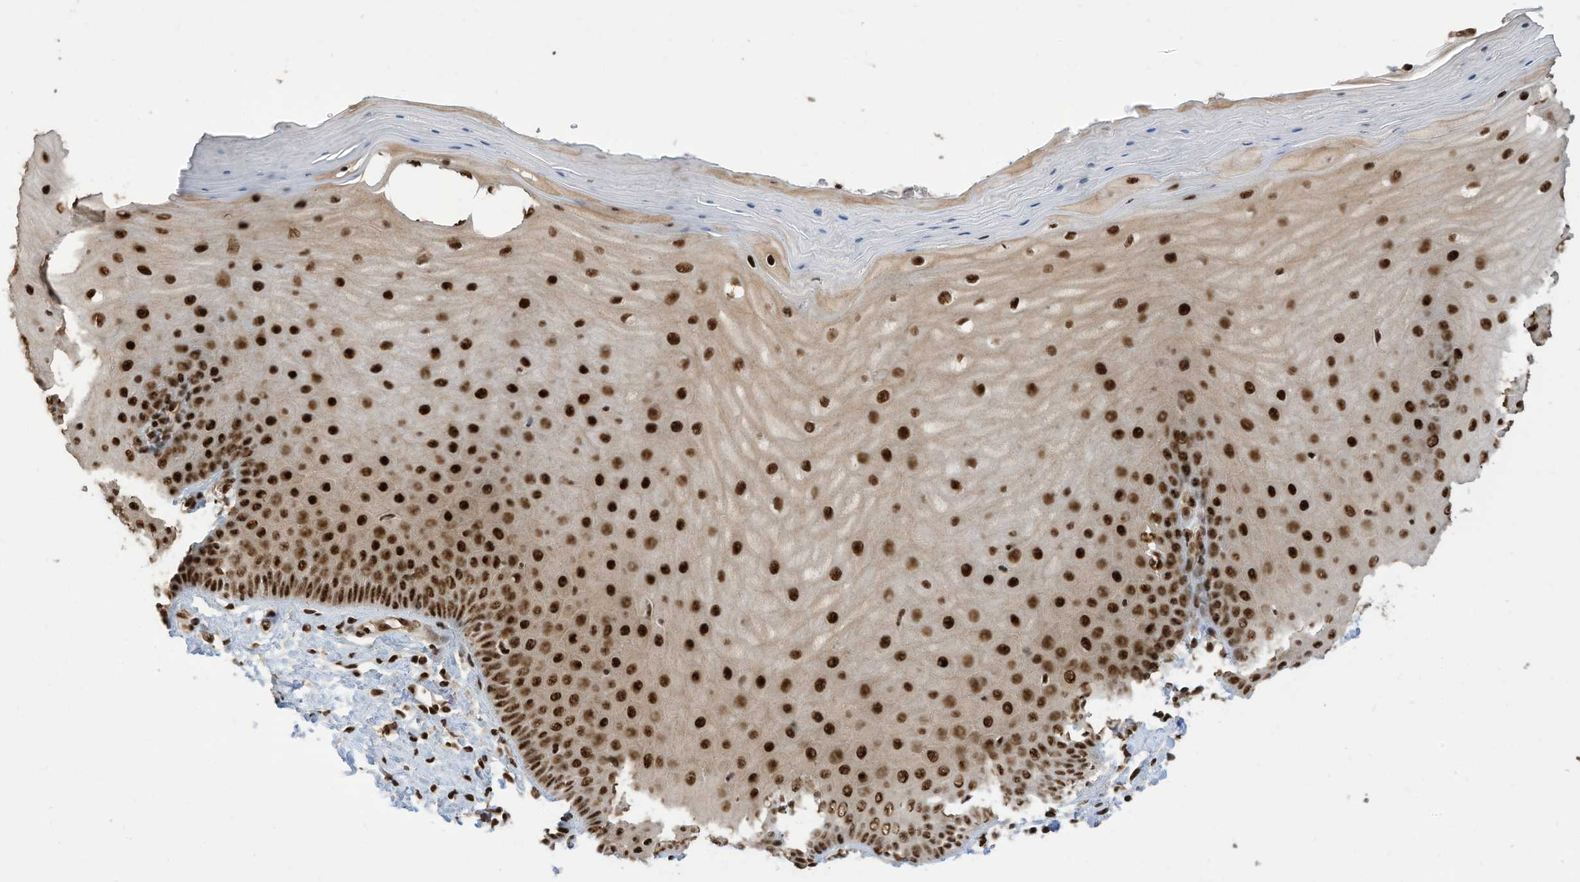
{"staining": {"intensity": "moderate", "quantity": ">75%", "location": "nuclear"}, "tissue": "cervix", "cell_type": "Glandular cells", "image_type": "normal", "snomed": [{"axis": "morphology", "description": "Normal tissue, NOS"}, {"axis": "topography", "description": "Cervix"}], "caption": "Protein analysis of unremarkable cervix exhibits moderate nuclear positivity in approximately >75% of glandular cells.", "gene": "SF3A3", "patient": {"sex": "female", "age": 55}}